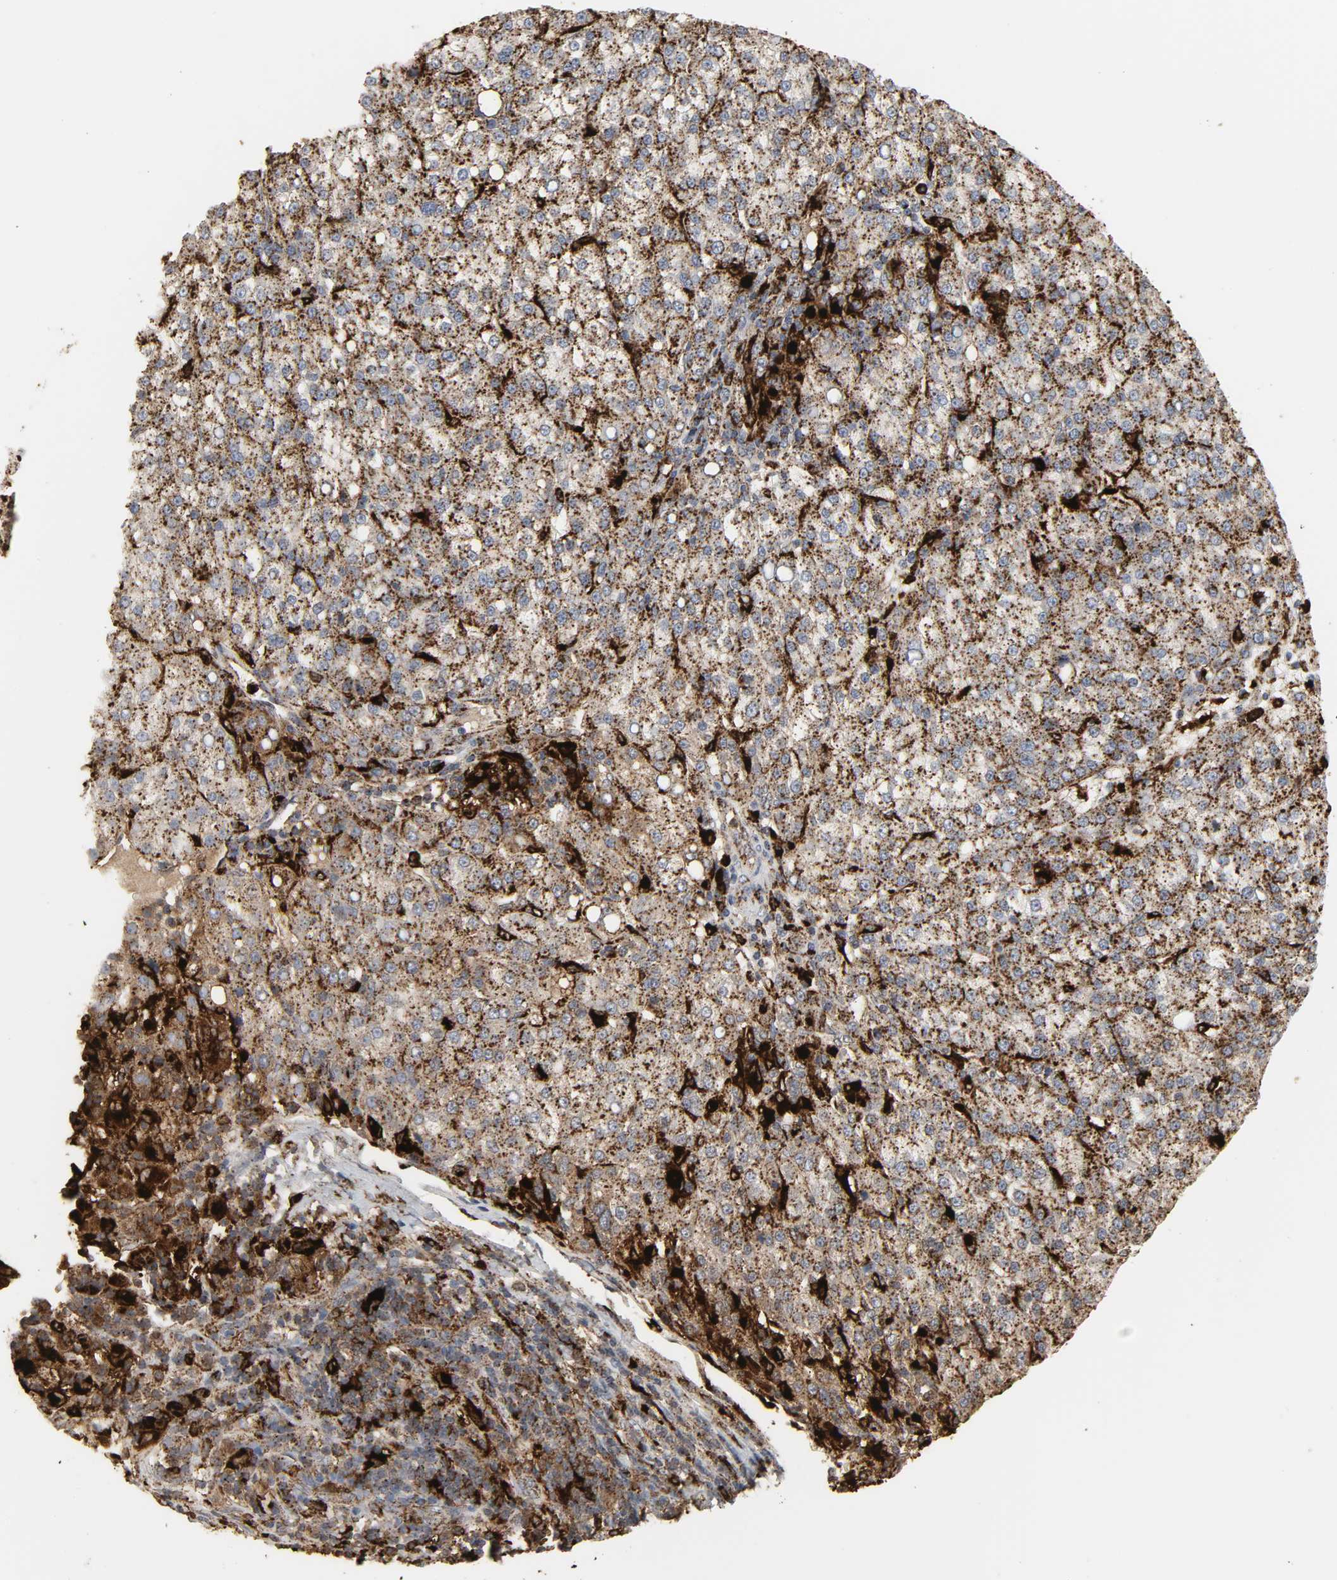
{"staining": {"intensity": "strong", "quantity": ">75%", "location": "cytoplasmic/membranous"}, "tissue": "liver cancer", "cell_type": "Tumor cells", "image_type": "cancer", "snomed": [{"axis": "morphology", "description": "Carcinoma, Hepatocellular, NOS"}, {"axis": "topography", "description": "Liver"}], "caption": "DAB (3,3'-diaminobenzidine) immunohistochemical staining of human liver hepatocellular carcinoma shows strong cytoplasmic/membranous protein positivity in approximately >75% of tumor cells.", "gene": "PSAP", "patient": {"sex": "female", "age": 58}}